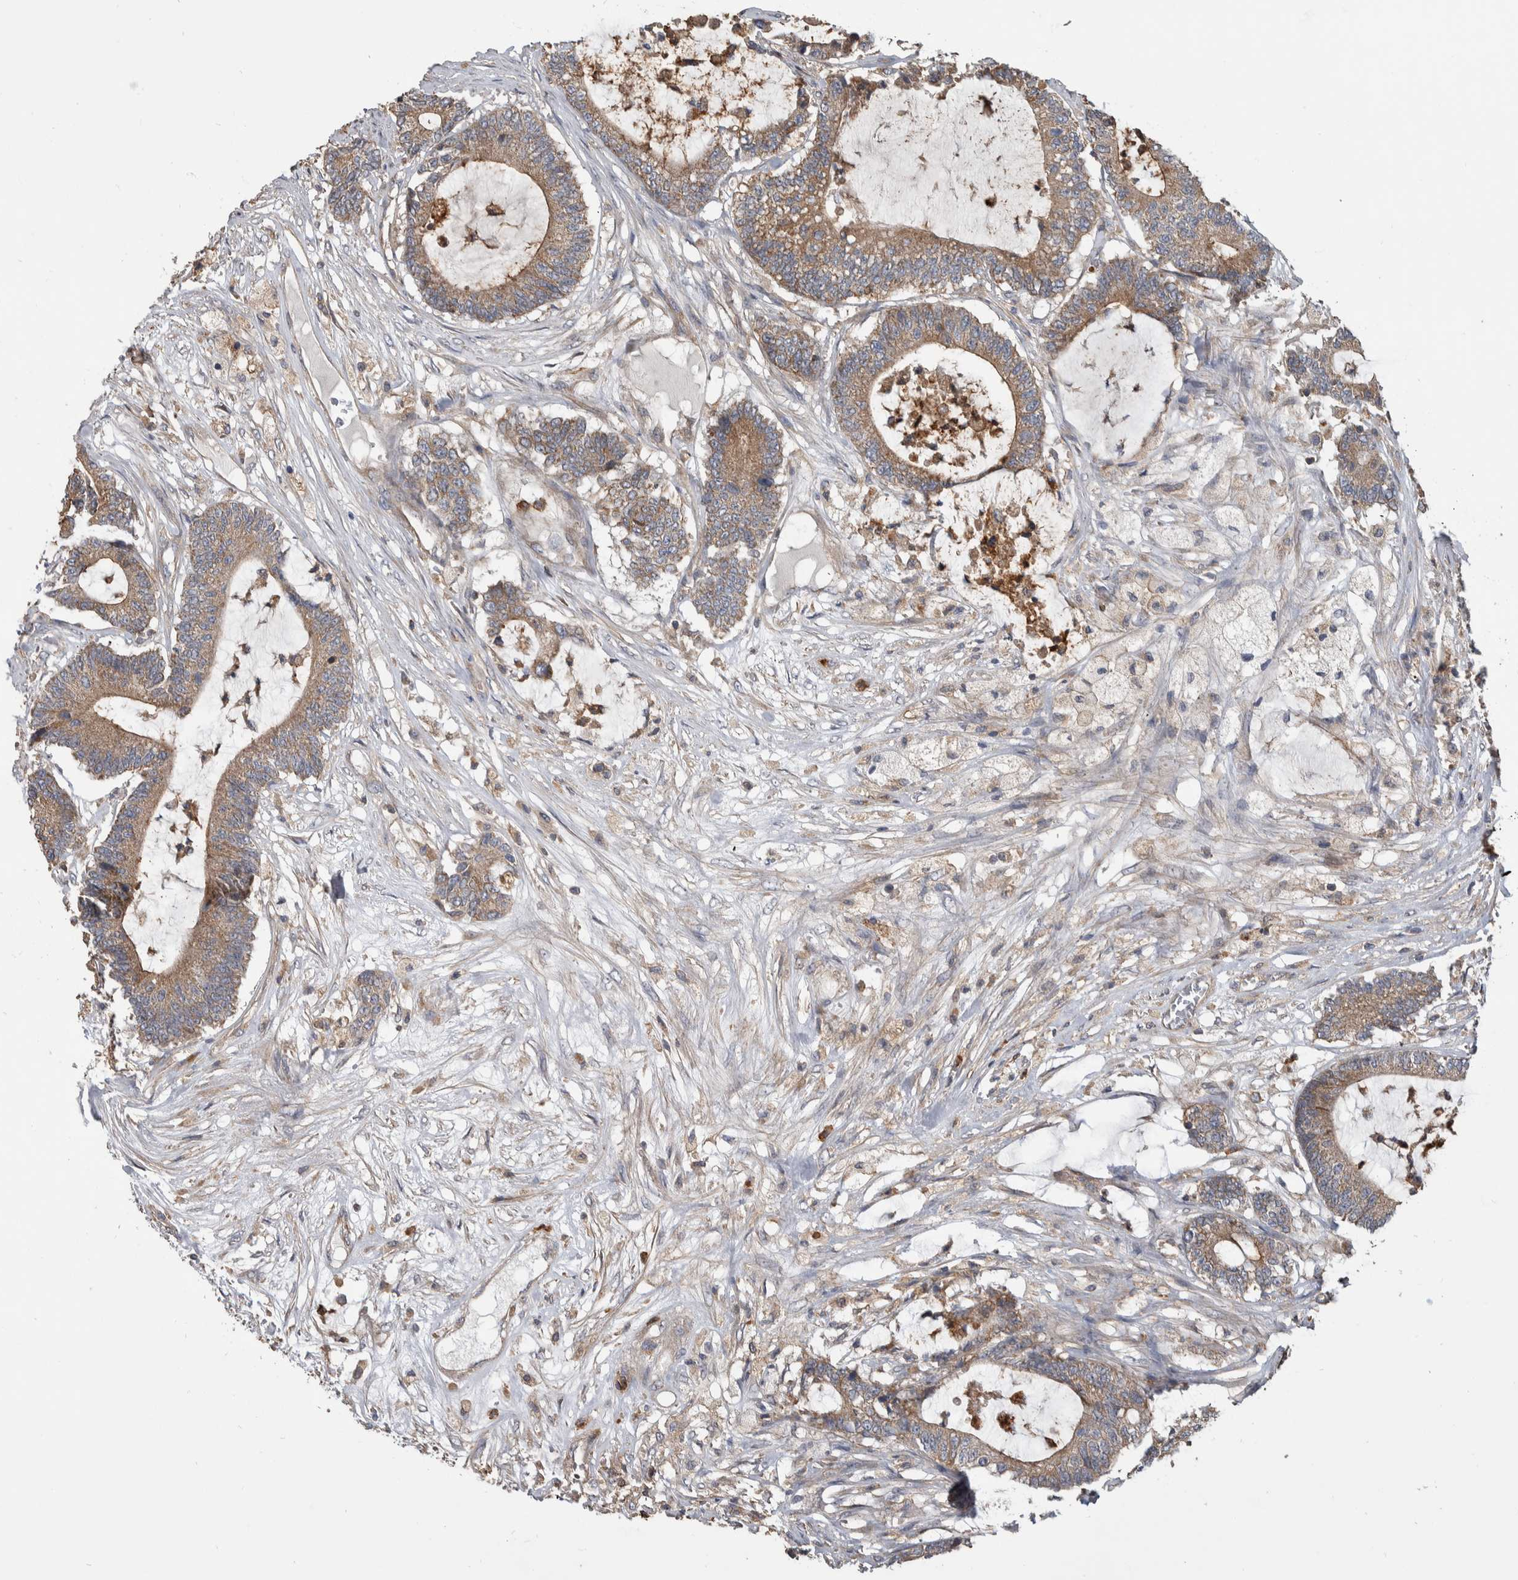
{"staining": {"intensity": "weak", "quantity": ">75%", "location": "cytoplasmic/membranous"}, "tissue": "colorectal cancer", "cell_type": "Tumor cells", "image_type": "cancer", "snomed": [{"axis": "morphology", "description": "Adenocarcinoma, NOS"}, {"axis": "topography", "description": "Colon"}], "caption": "The histopathology image exhibits a brown stain indicating the presence of a protein in the cytoplasmic/membranous of tumor cells in colorectal cancer (adenocarcinoma).", "gene": "SDCBP", "patient": {"sex": "female", "age": 84}}